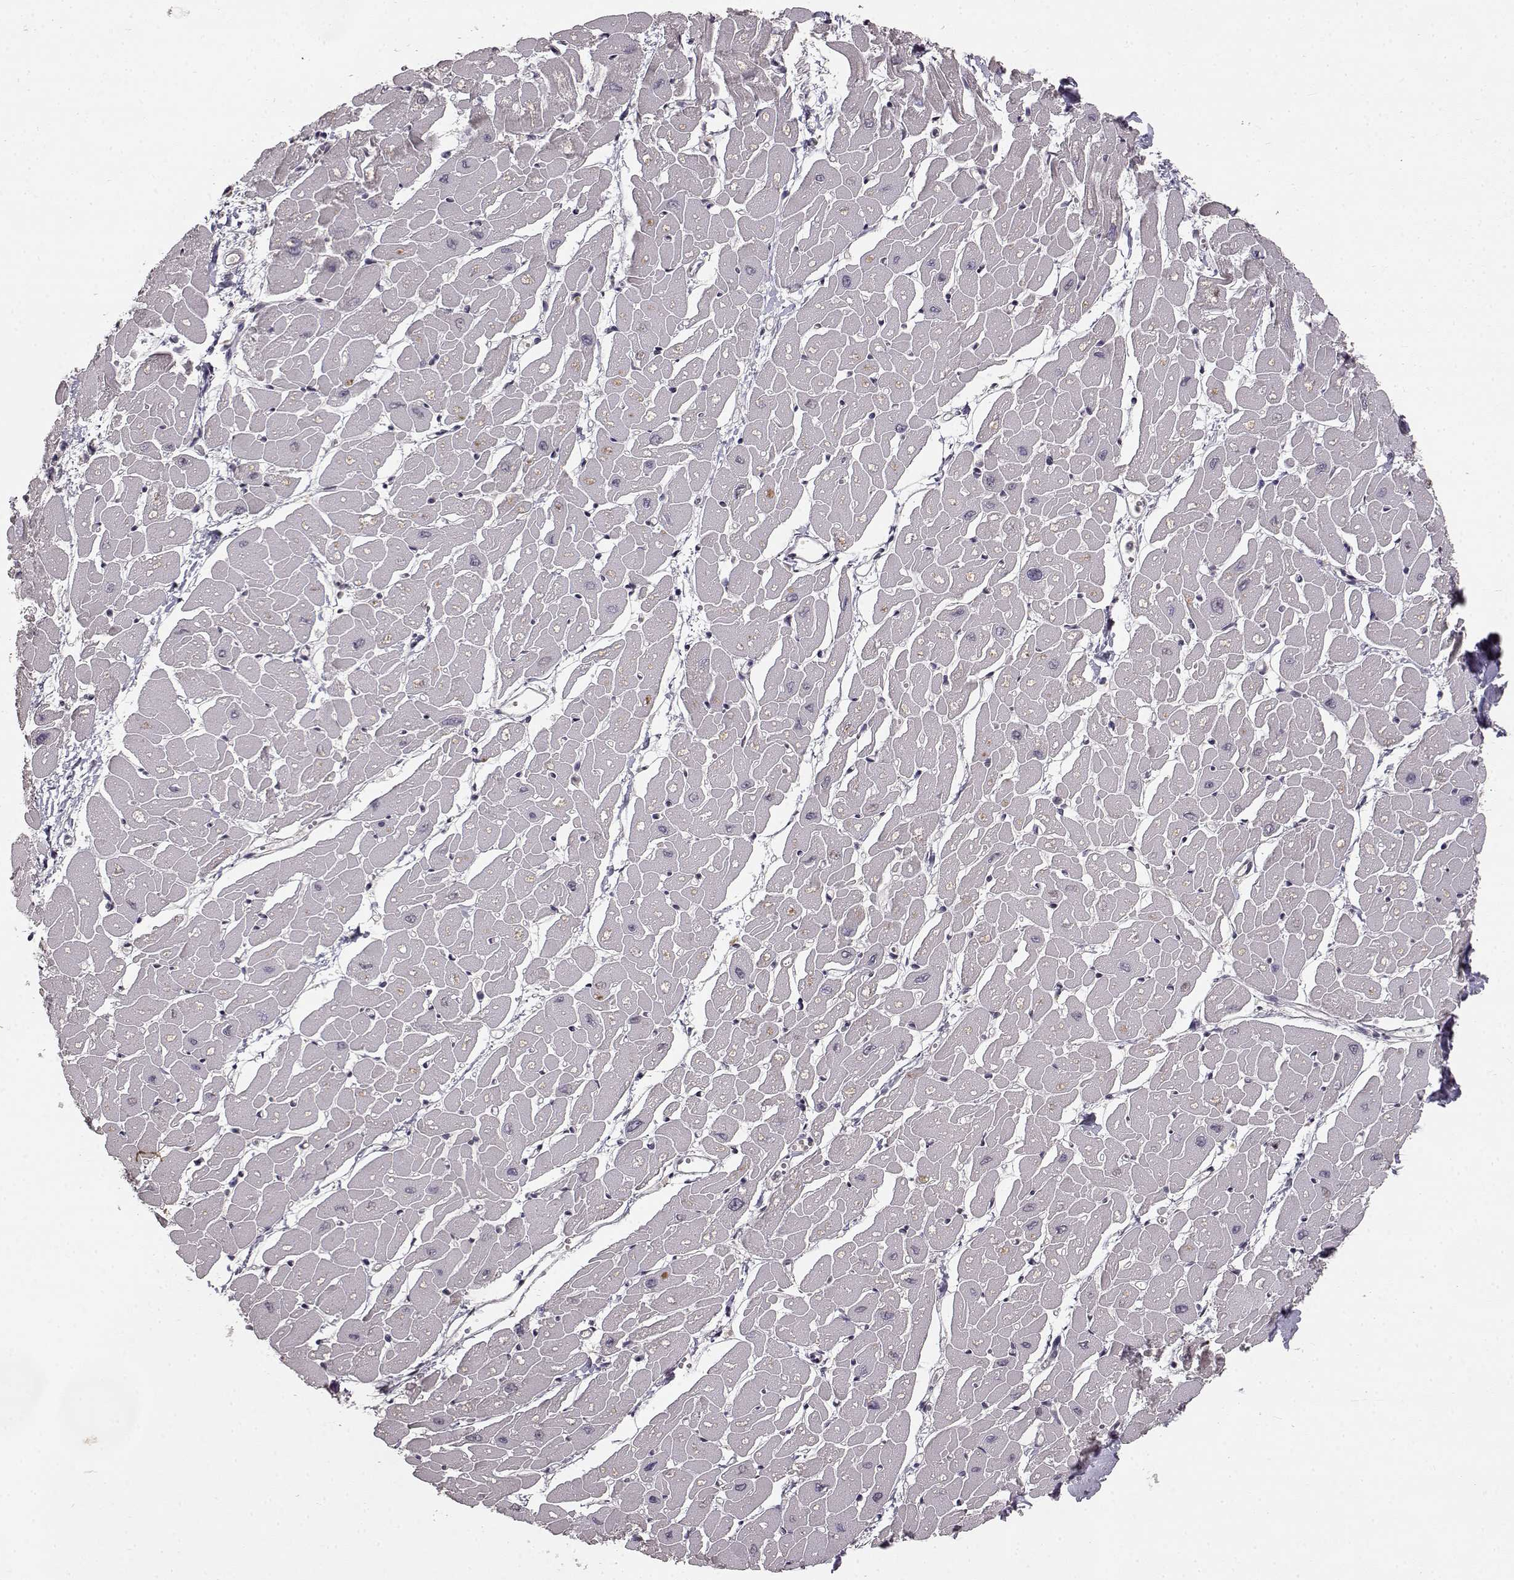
{"staining": {"intensity": "negative", "quantity": "none", "location": "none"}, "tissue": "heart muscle", "cell_type": "Cardiomyocytes", "image_type": "normal", "snomed": [{"axis": "morphology", "description": "Normal tissue, NOS"}, {"axis": "topography", "description": "Heart"}], "caption": "Cardiomyocytes show no significant staining in normal heart muscle. (Stains: DAB immunohistochemistry with hematoxylin counter stain, Microscopy: brightfield microscopy at high magnification).", "gene": "NTRK2", "patient": {"sex": "male", "age": 57}}